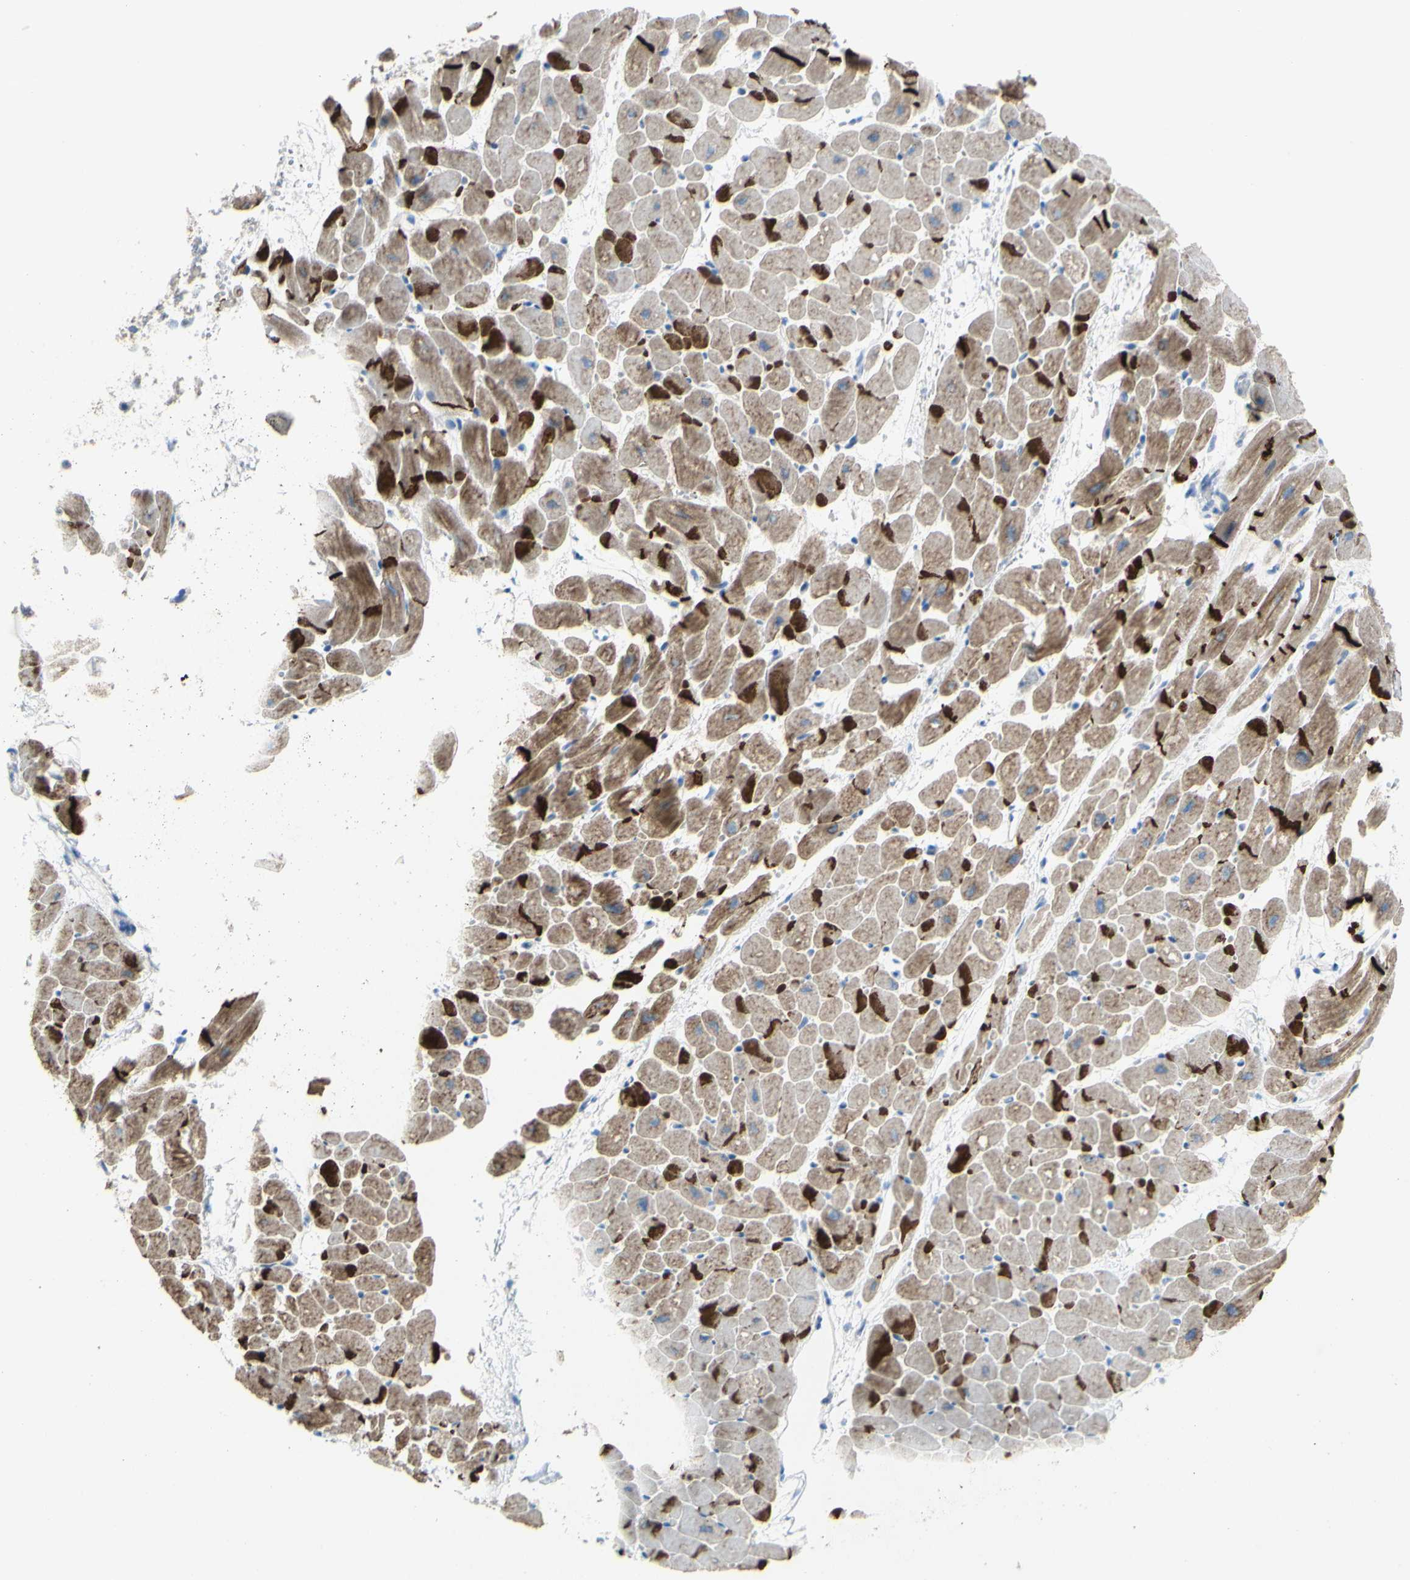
{"staining": {"intensity": "strong", "quantity": ">75%", "location": "cytoplasmic/membranous"}, "tissue": "heart muscle", "cell_type": "Cardiomyocytes", "image_type": "normal", "snomed": [{"axis": "morphology", "description": "Normal tissue, NOS"}, {"axis": "topography", "description": "Heart"}], "caption": "This histopathology image demonstrates immunohistochemistry staining of normal heart muscle, with high strong cytoplasmic/membranous positivity in approximately >75% of cardiomyocytes.", "gene": "DSC2", "patient": {"sex": "male", "age": 45}}